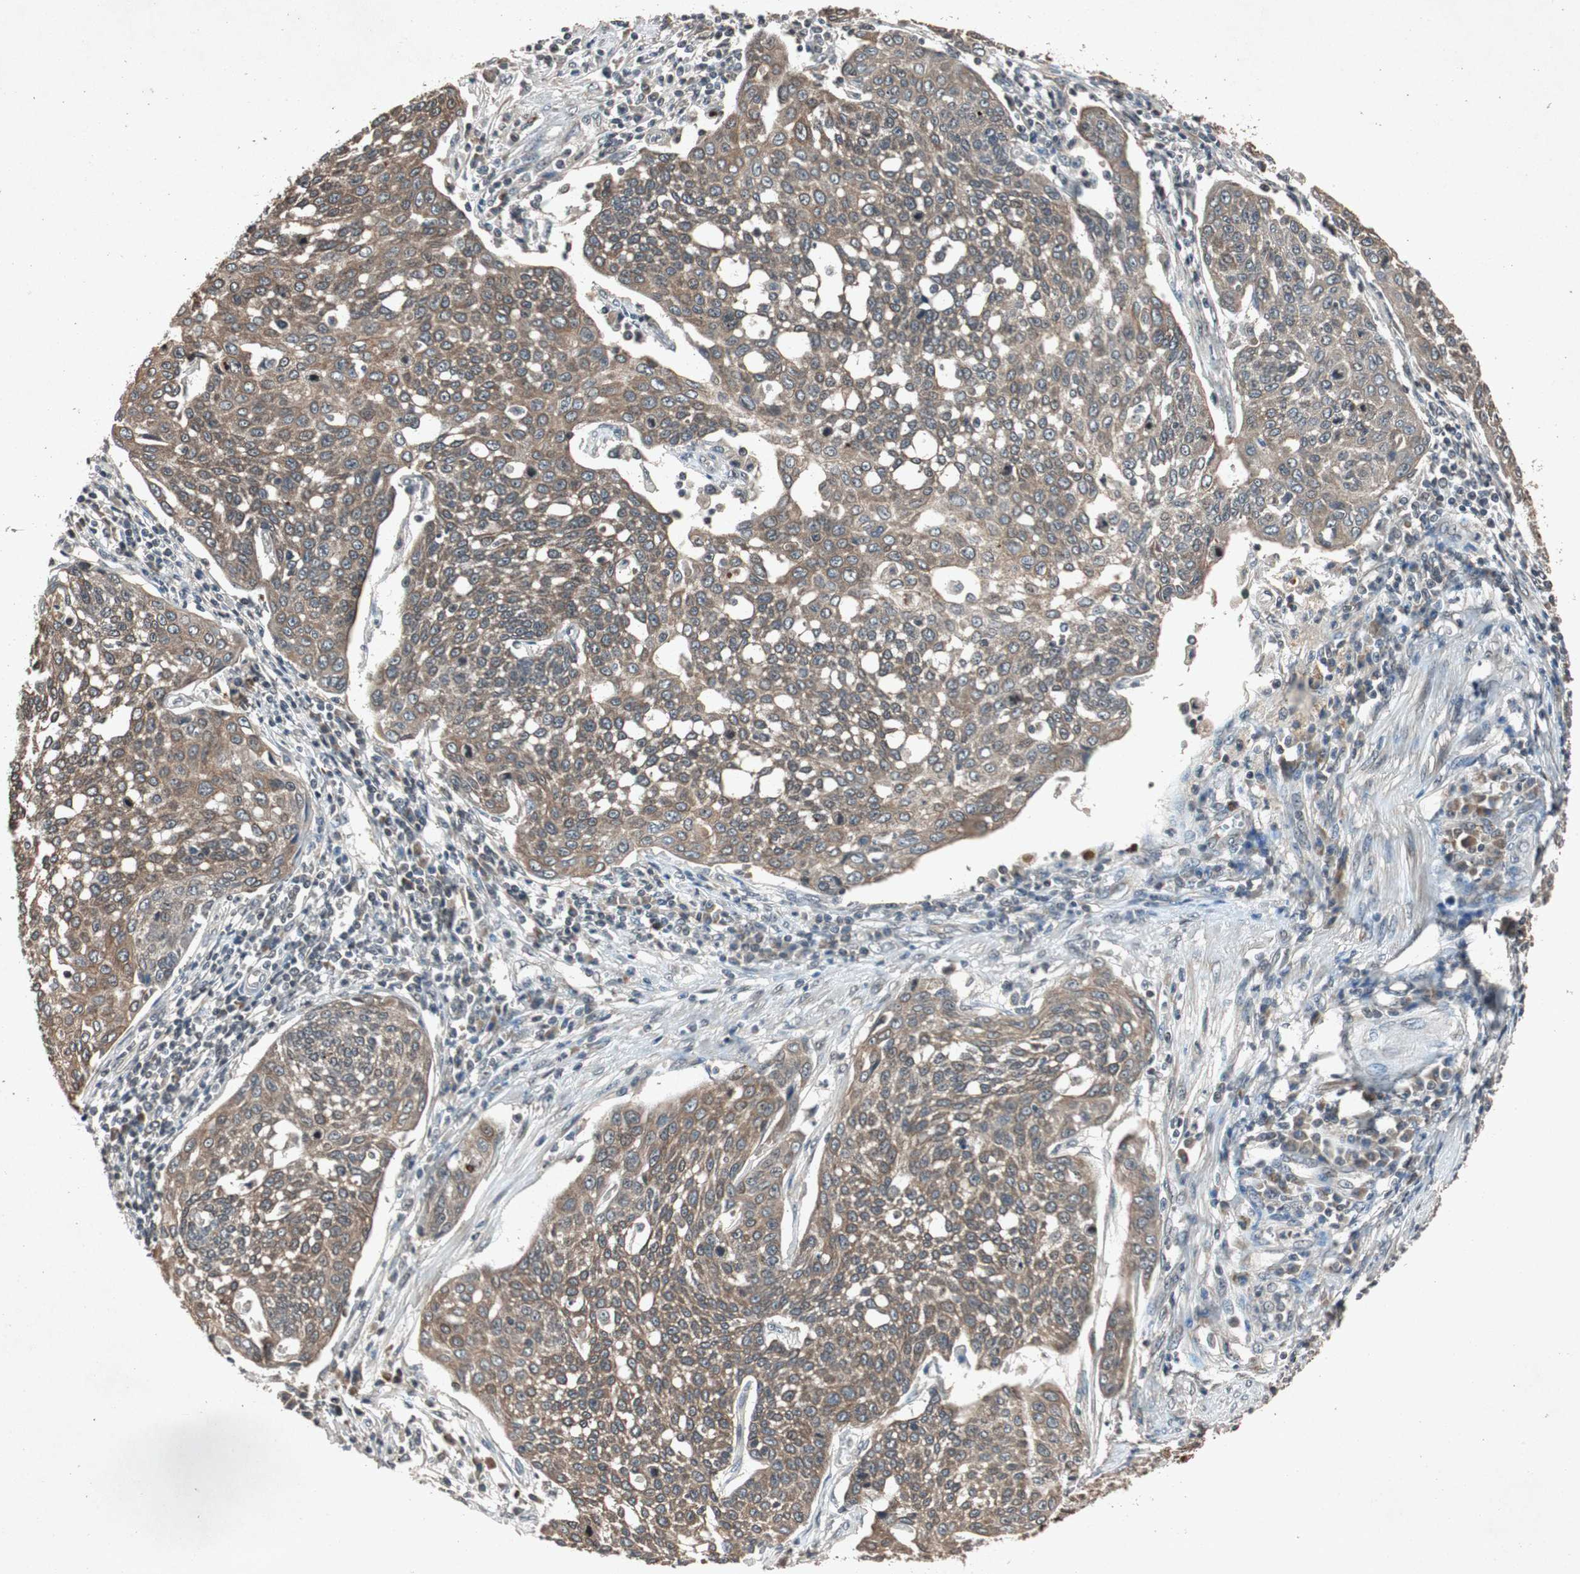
{"staining": {"intensity": "weak", "quantity": ">75%", "location": "cytoplasmic/membranous"}, "tissue": "cervical cancer", "cell_type": "Tumor cells", "image_type": "cancer", "snomed": [{"axis": "morphology", "description": "Squamous cell carcinoma, NOS"}, {"axis": "topography", "description": "Cervix"}], "caption": "Cervical squamous cell carcinoma stained for a protein (brown) displays weak cytoplasmic/membranous positive staining in approximately >75% of tumor cells.", "gene": "SLIT2", "patient": {"sex": "female", "age": 34}}